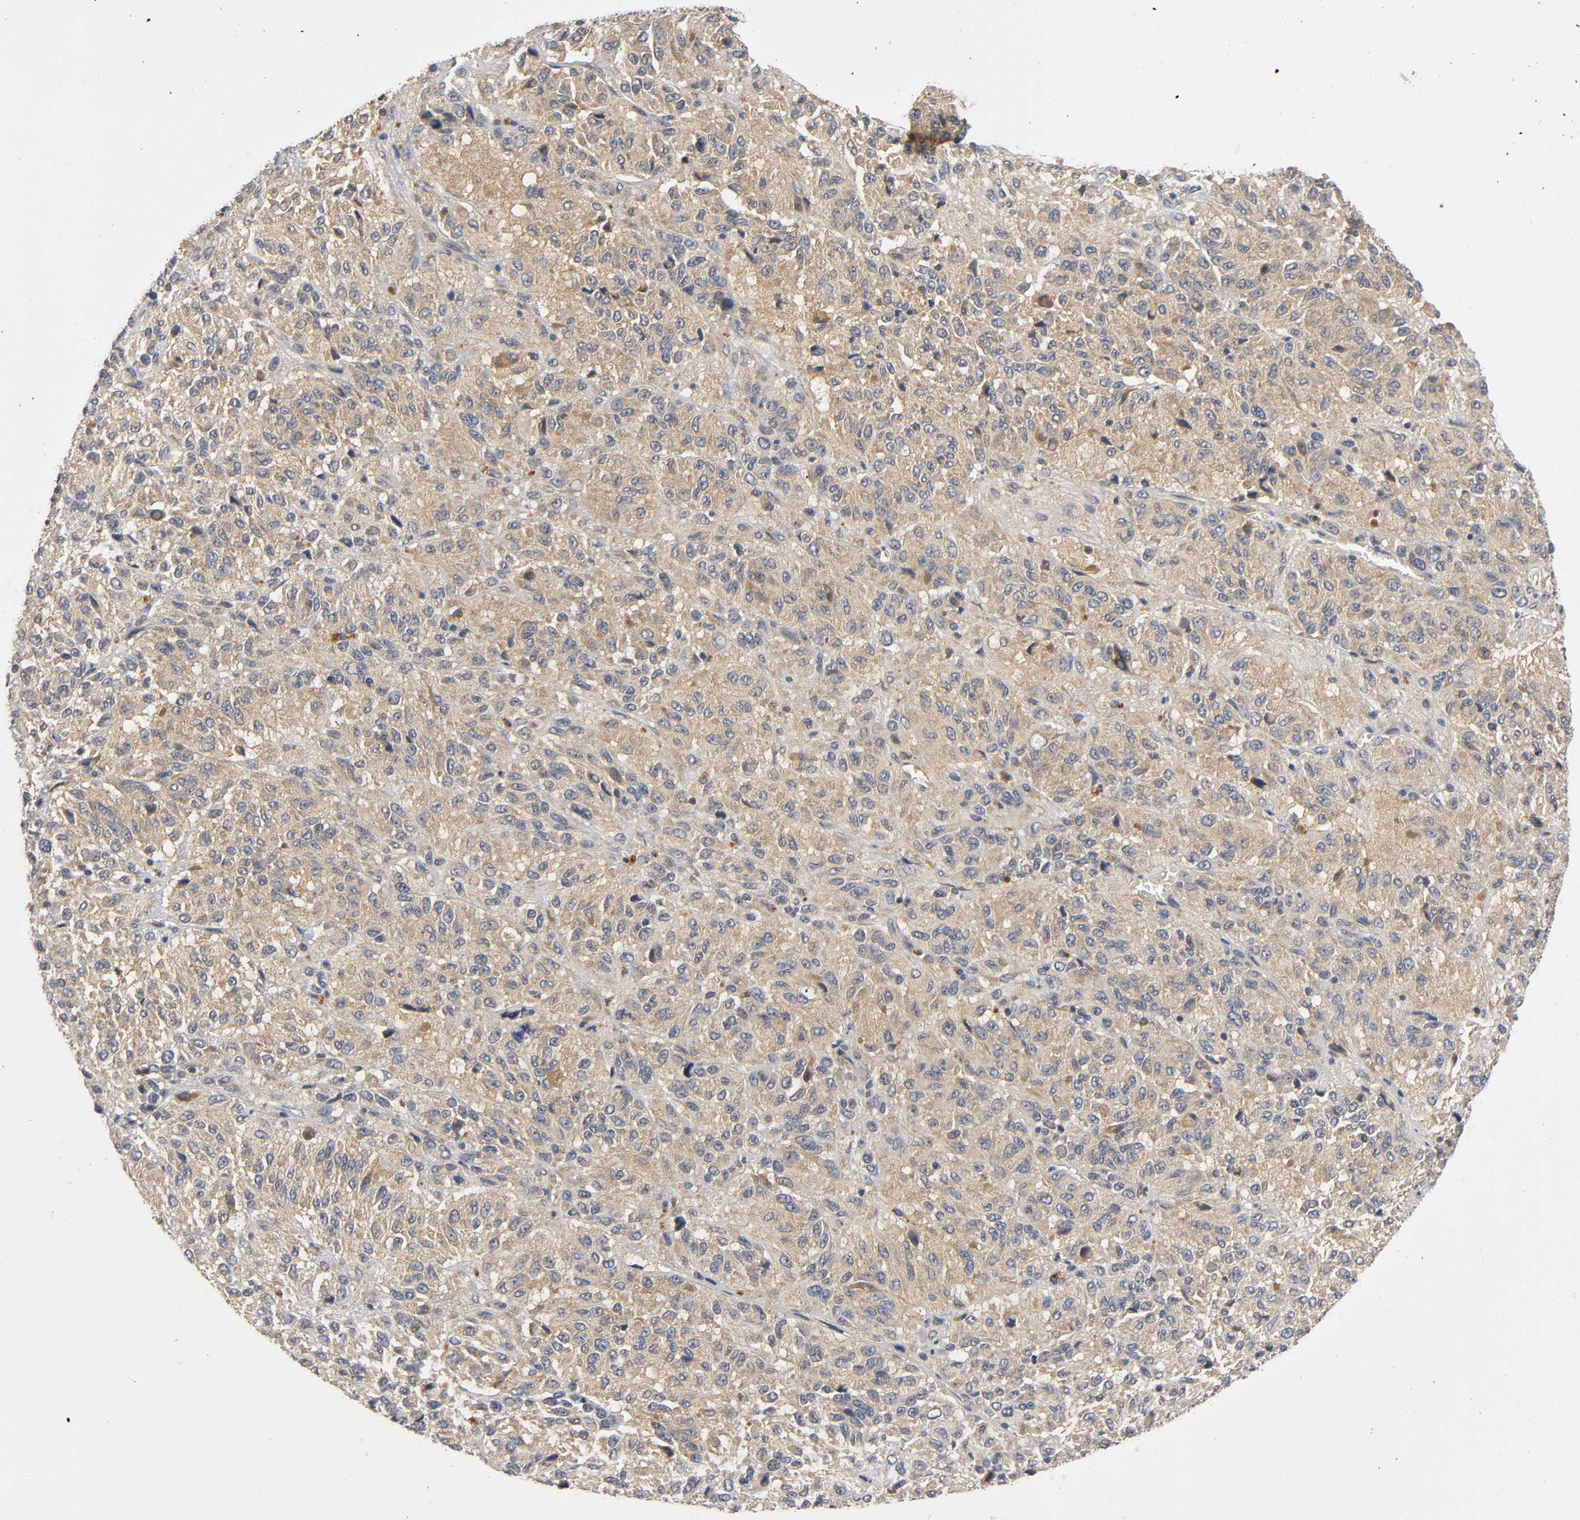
{"staining": {"intensity": "moderate", "quantity": ">75%", "location": "cytoplasmic/membranous"}, "tissue": "melanoma", "cell_type": "Tumor cells", "image_type": "cancer", "snomed": [{"axis": "morphology", "description": "Malignant melanoma, Metastatic site"}, {"axis": "topography", "description": "Lung"}], "caption": "The image shows immunohistochemical staining of melanoma. There is moderate cytoplasmic/membranous positivity is present in about >75% of tumor cells.", "gene": "MAPK8", "patient": {"sex": "male", "age": 64}}